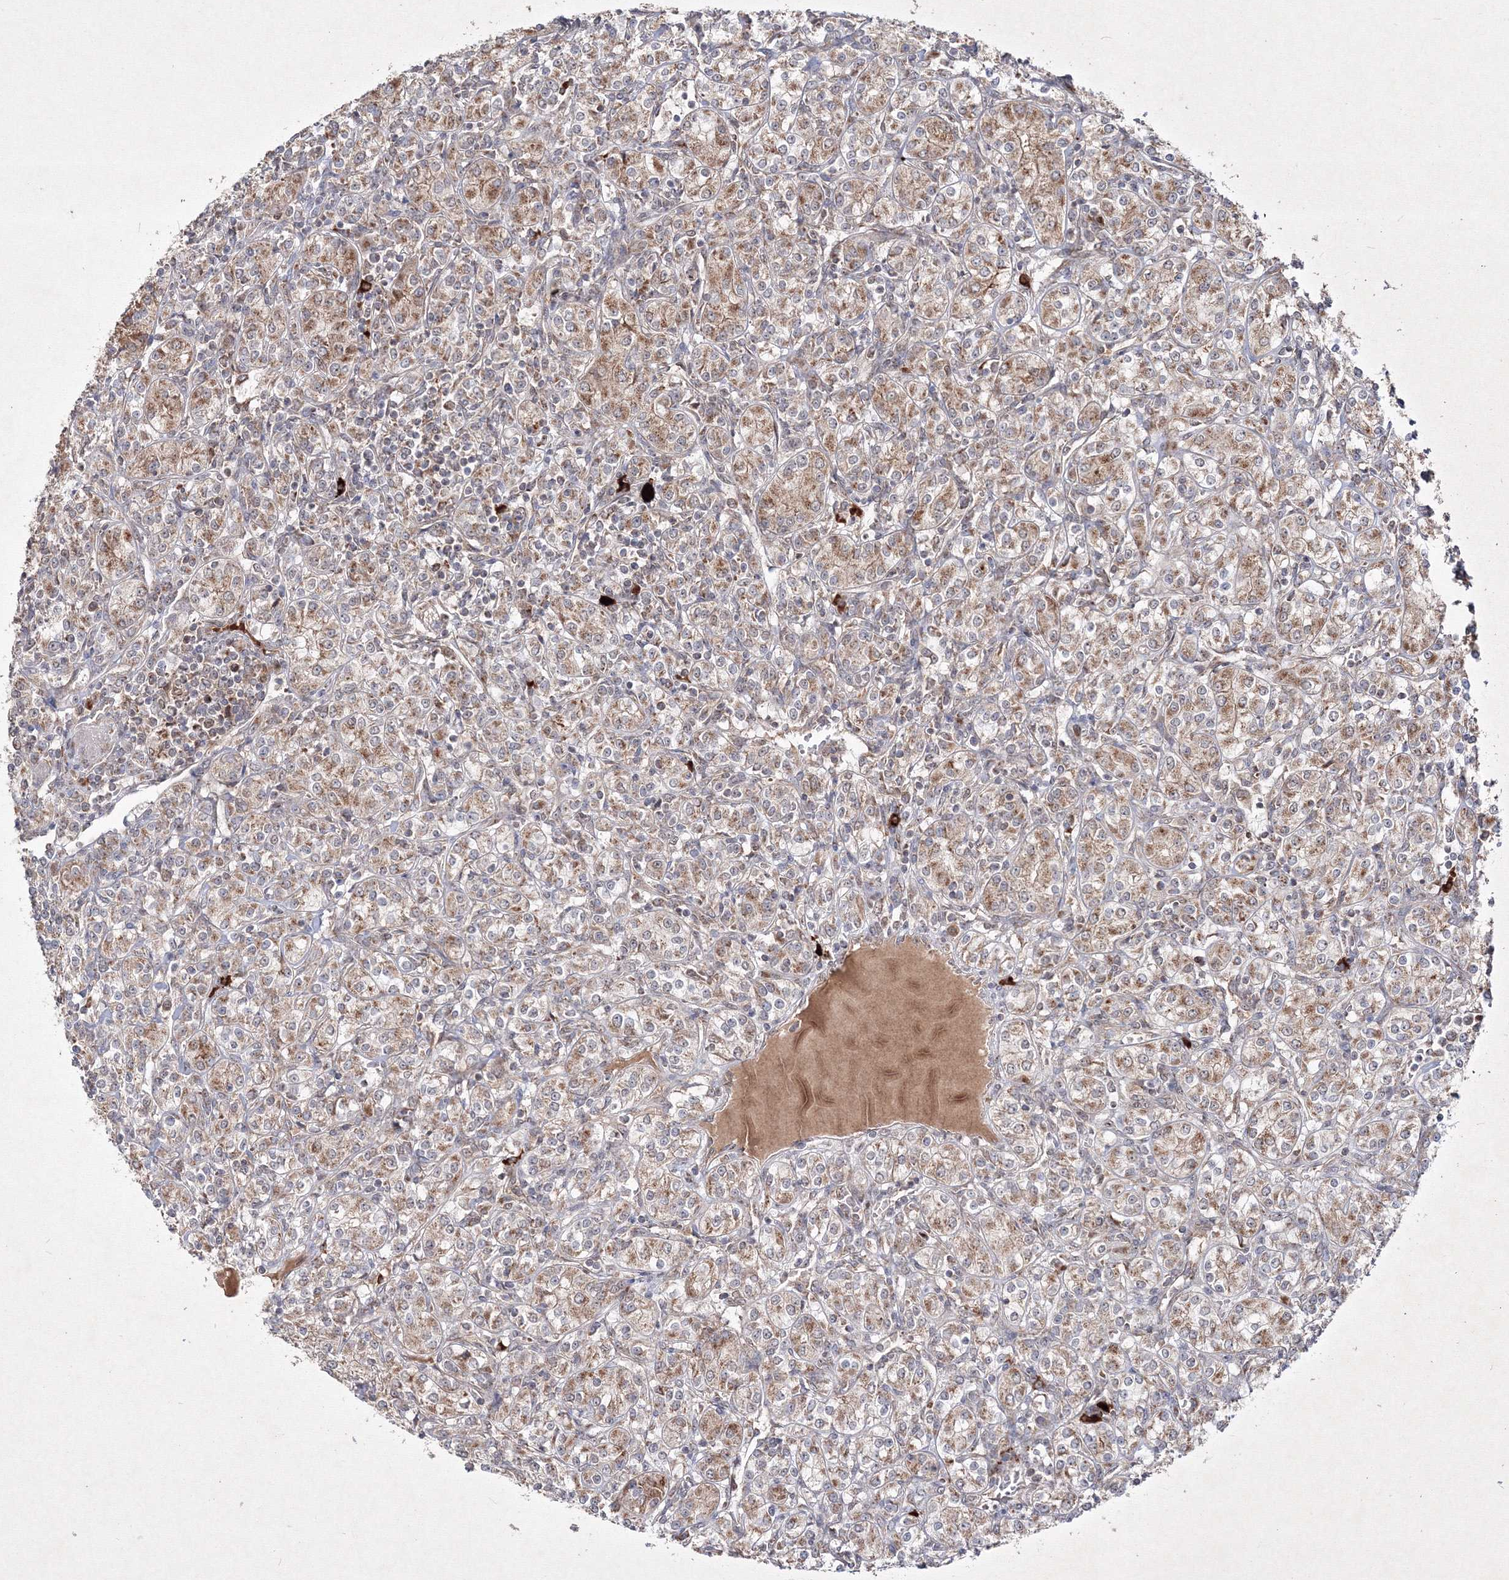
{"staining": {"intensity": "moderate", "quantity": ">75%", "location": "cytoplasmic/membranous"}, "tissue": "renal cancer", "cell_type": "Tumor cells", "image_type": "cancer", "snomed": [{"axis": "morphology", "description": "Adenocarcinoma, NOS"}, {"axis": "topography", "description": "Kidney"}], "caption": "Brown immunohistochemical staining in human renal cancer displays moderate cytoplasmic/membranous staining in approximately >75% of tumor cells.", "gene": "PEX13", "patient": {"sex": "male", "age": 77}}